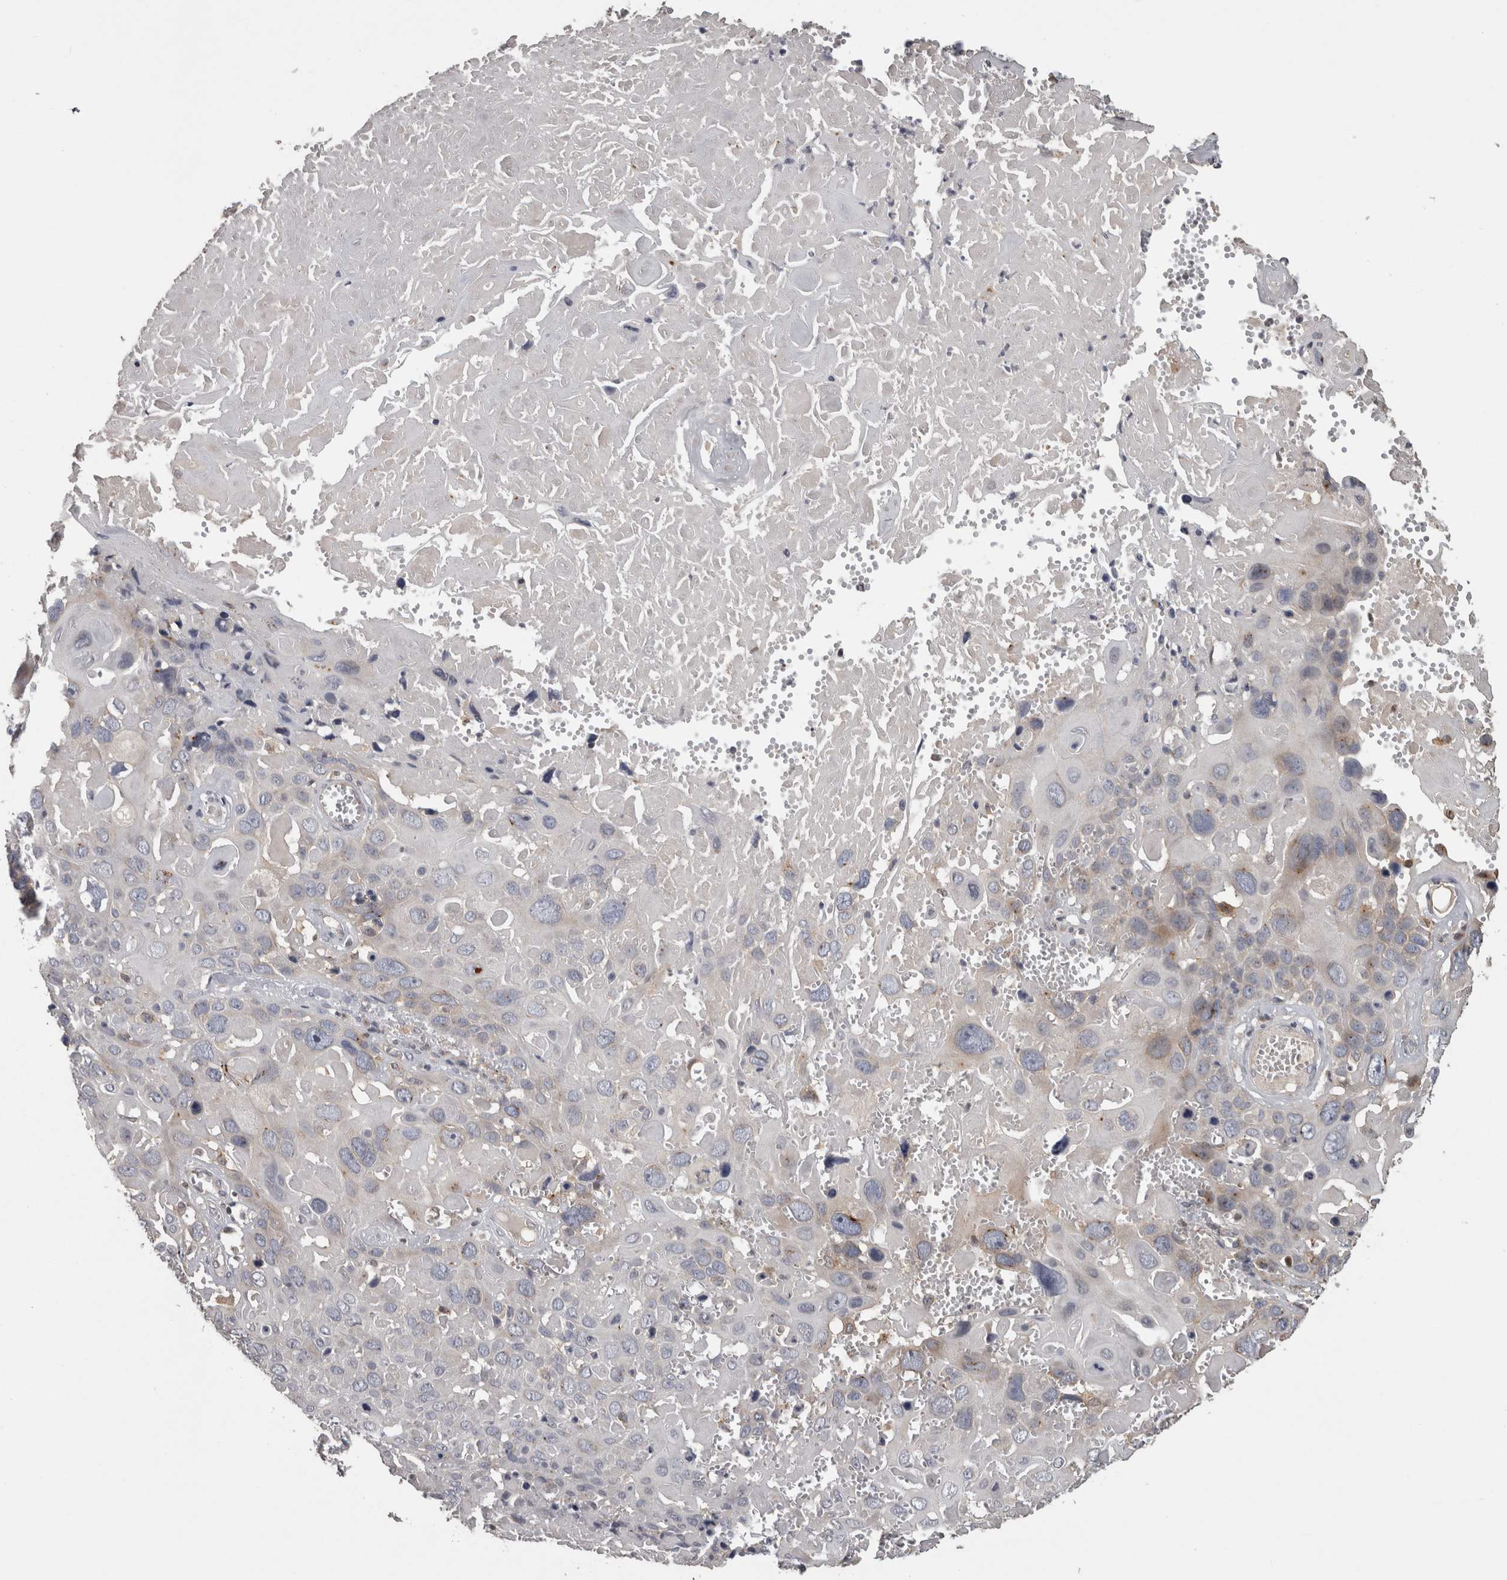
{"staining": {"intensity": "weak", "quantity": "<25%", "location": "cytoplasmic/membranous"}, "tissue": "cervical cancer", "cell_type": "Tumor cells", "image_type": "cancer", "snomed": [{"axis": "morphology", "description": "Squamous cell carcinoma, NOS"}, {"axis": "topography", "description": "Cervix"}], "caption": "The image exhibits no significant expression in tumor cells of cervical cancer (squamous cell carcinoma).", "gene": "PCM1", "patient": {"sex": "female", "age": 74}}